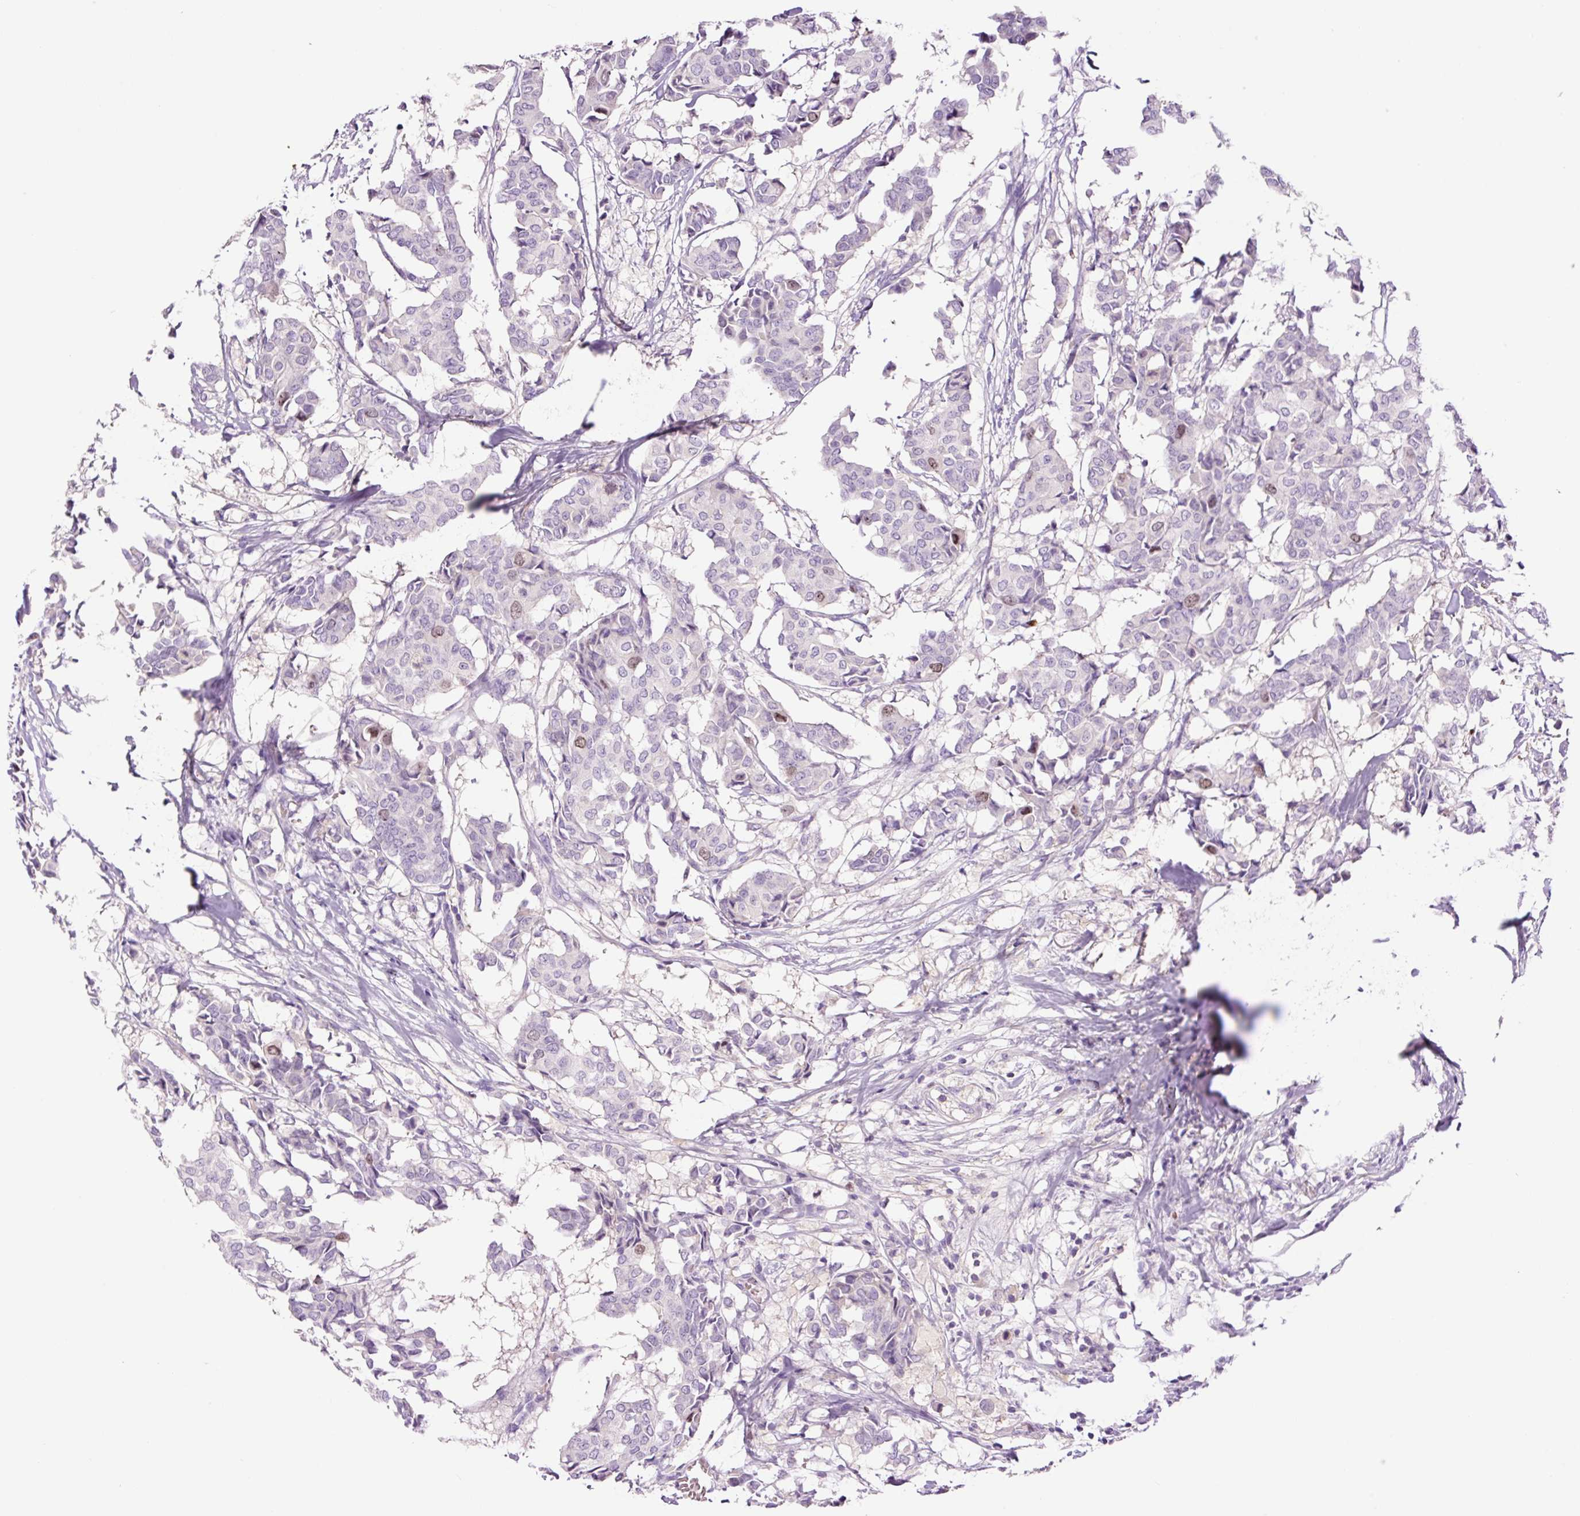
{"staining": {"intensity": "moderate", "quantity": "<25%", "location": "nuclear"}, "tissue": "breast cancer", "cell_type": "Tumor cells", "image_type": "cancer", "snomed": [{"axis": "morphology", "description": "Duct carcinoma"}, {"axis": "topography", "description": "Breast"}], "caption": "Immunohistochemistry (IHC) of breast invasive ductal carcinoma displays low levels of moderate nuclear staining in about <25% of tumor cells.", "gene": "DPPA4", "patient": {"sex": "female", "age": 75}}